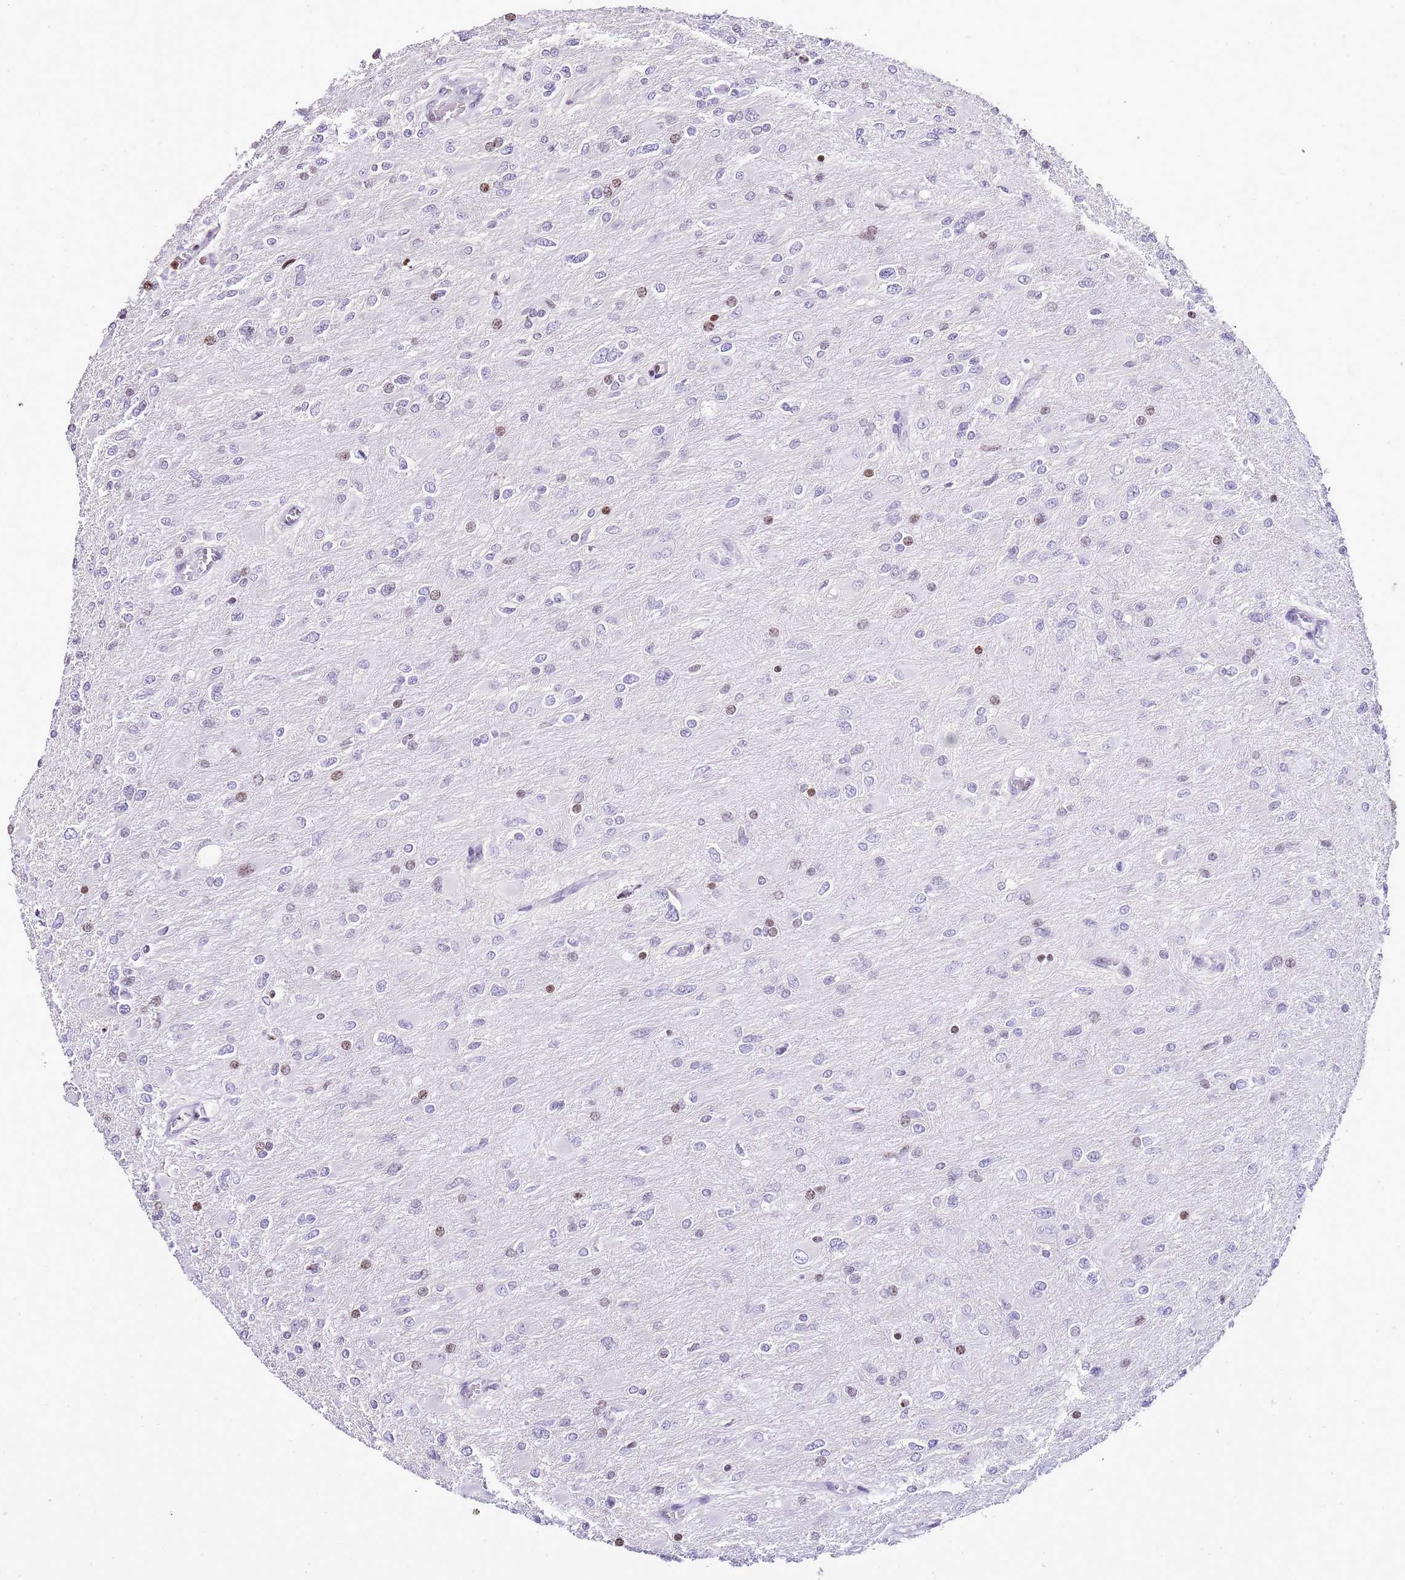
{"staining": {"intensity": "moderate", "quantity": "<25%", "location": "nuclear"}, "tissue": "glioma", "cell_type": "Tumor cells", "image_type": "cancer", "snomed": [{"axis": "morphology", "description": "Glioma, malignant, High grade"}, {"axis": "topography", "description": "Cerebral cortex"}], "caption": "An immunohistochemistry (IHC) micrograph of tumor tissue is shown. Protein staining in brown highlights moderate nuclear positivity in malignant high-grade glioma within tumor cells.", "gene": "PRR15", "patient": {"sex": "female", "age": 36}}